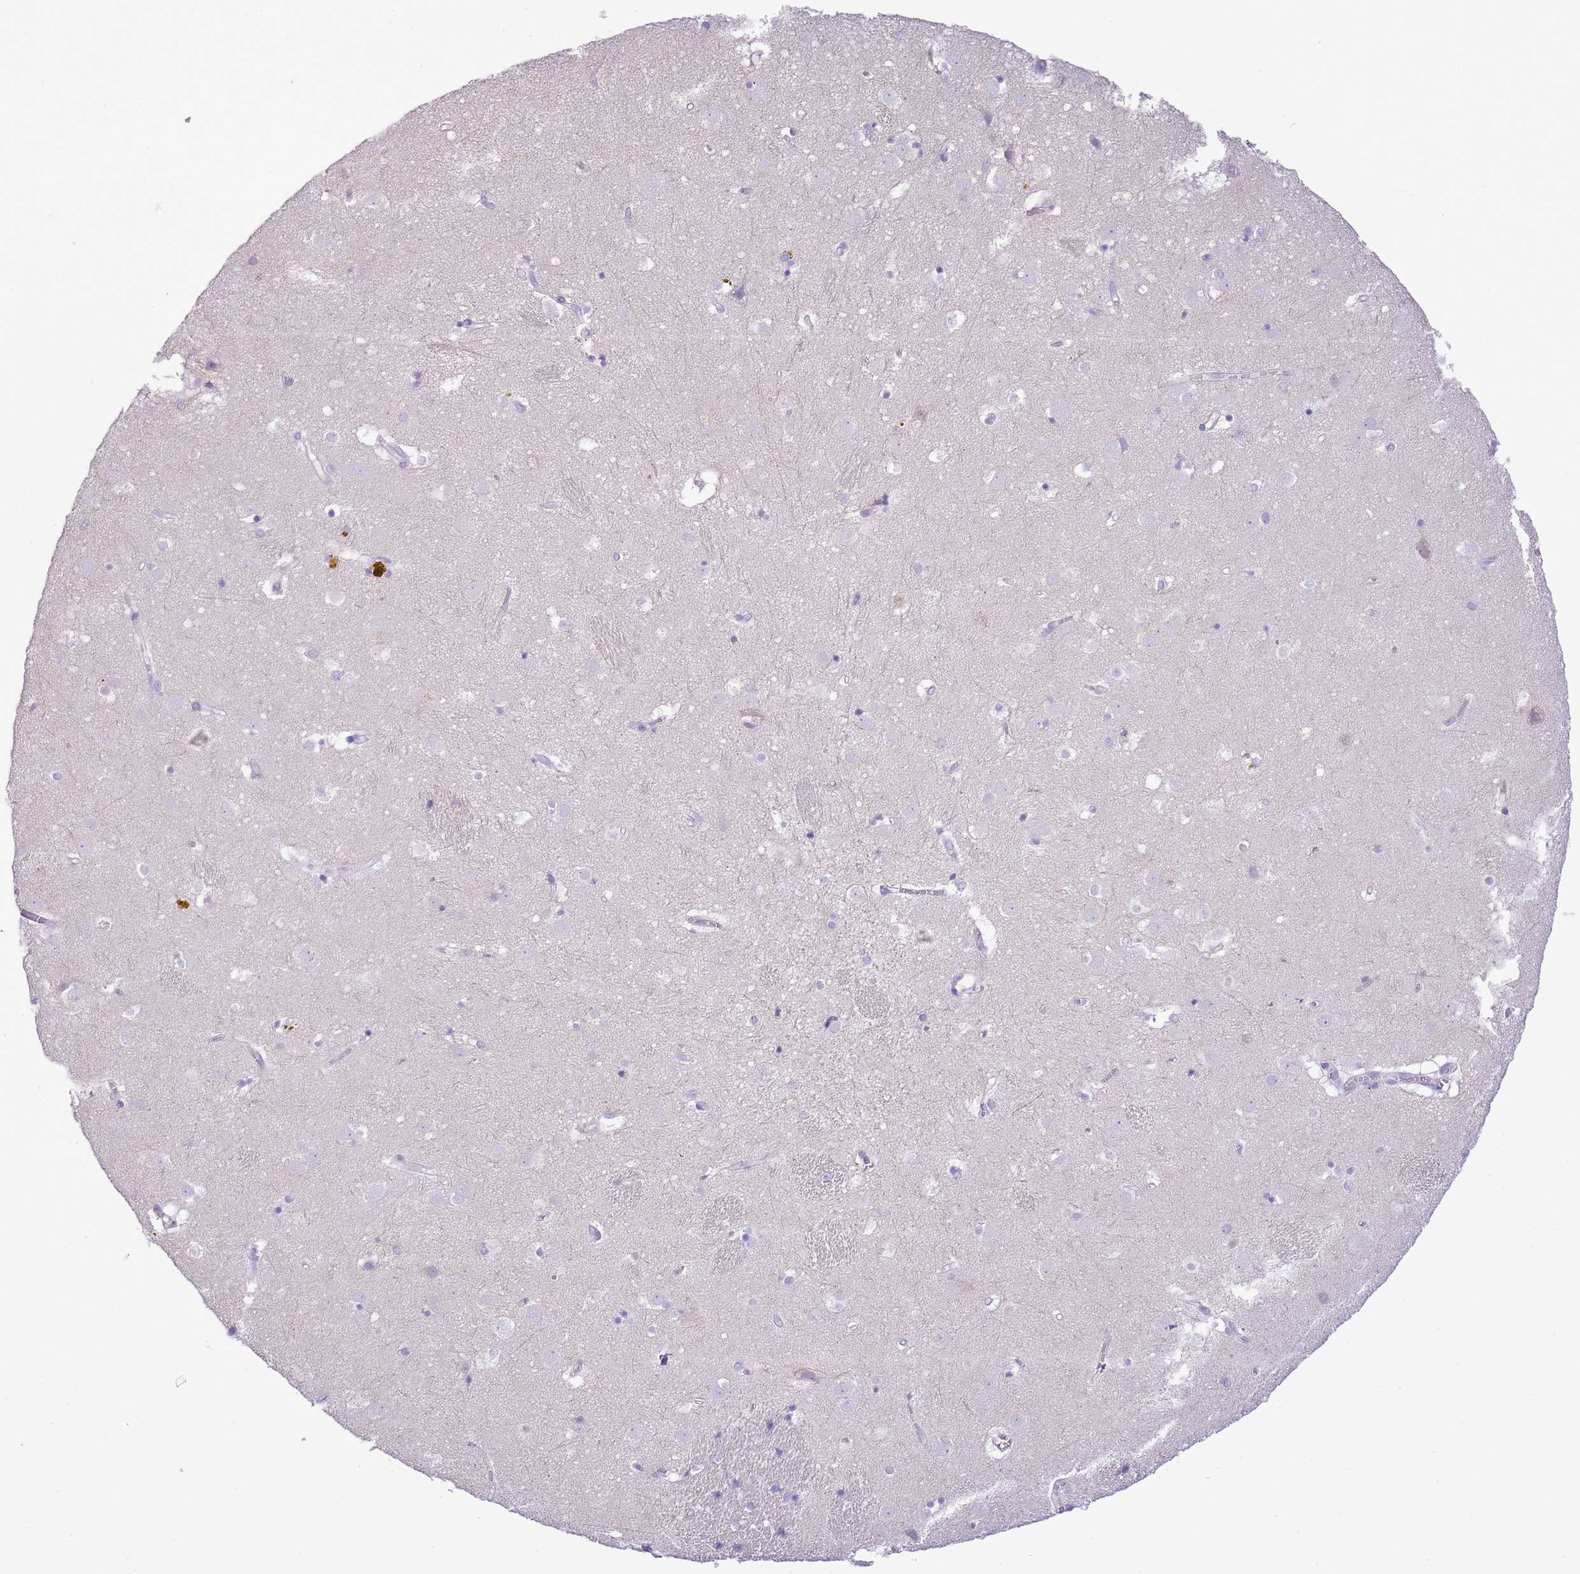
{"staining": {"intensity": "negative", "quantity": "none", "location": "none"}, "tissue": "caudate", "cell_type": "Glial cells", "image_type": "normal", "snomed": [{"axis": "morphology", "description": "Normal tissue, NOS"}, {"axis": "topography", "description": "Lateral ventricle wall"}], "caption": "DAB (3,3'-diaminobenzidine) immunohistochemical staining of benign human caudate shows no significant positivity in glial cells.", "gene": "AAR2", "patient": {"sex": "male", "age": 70}}